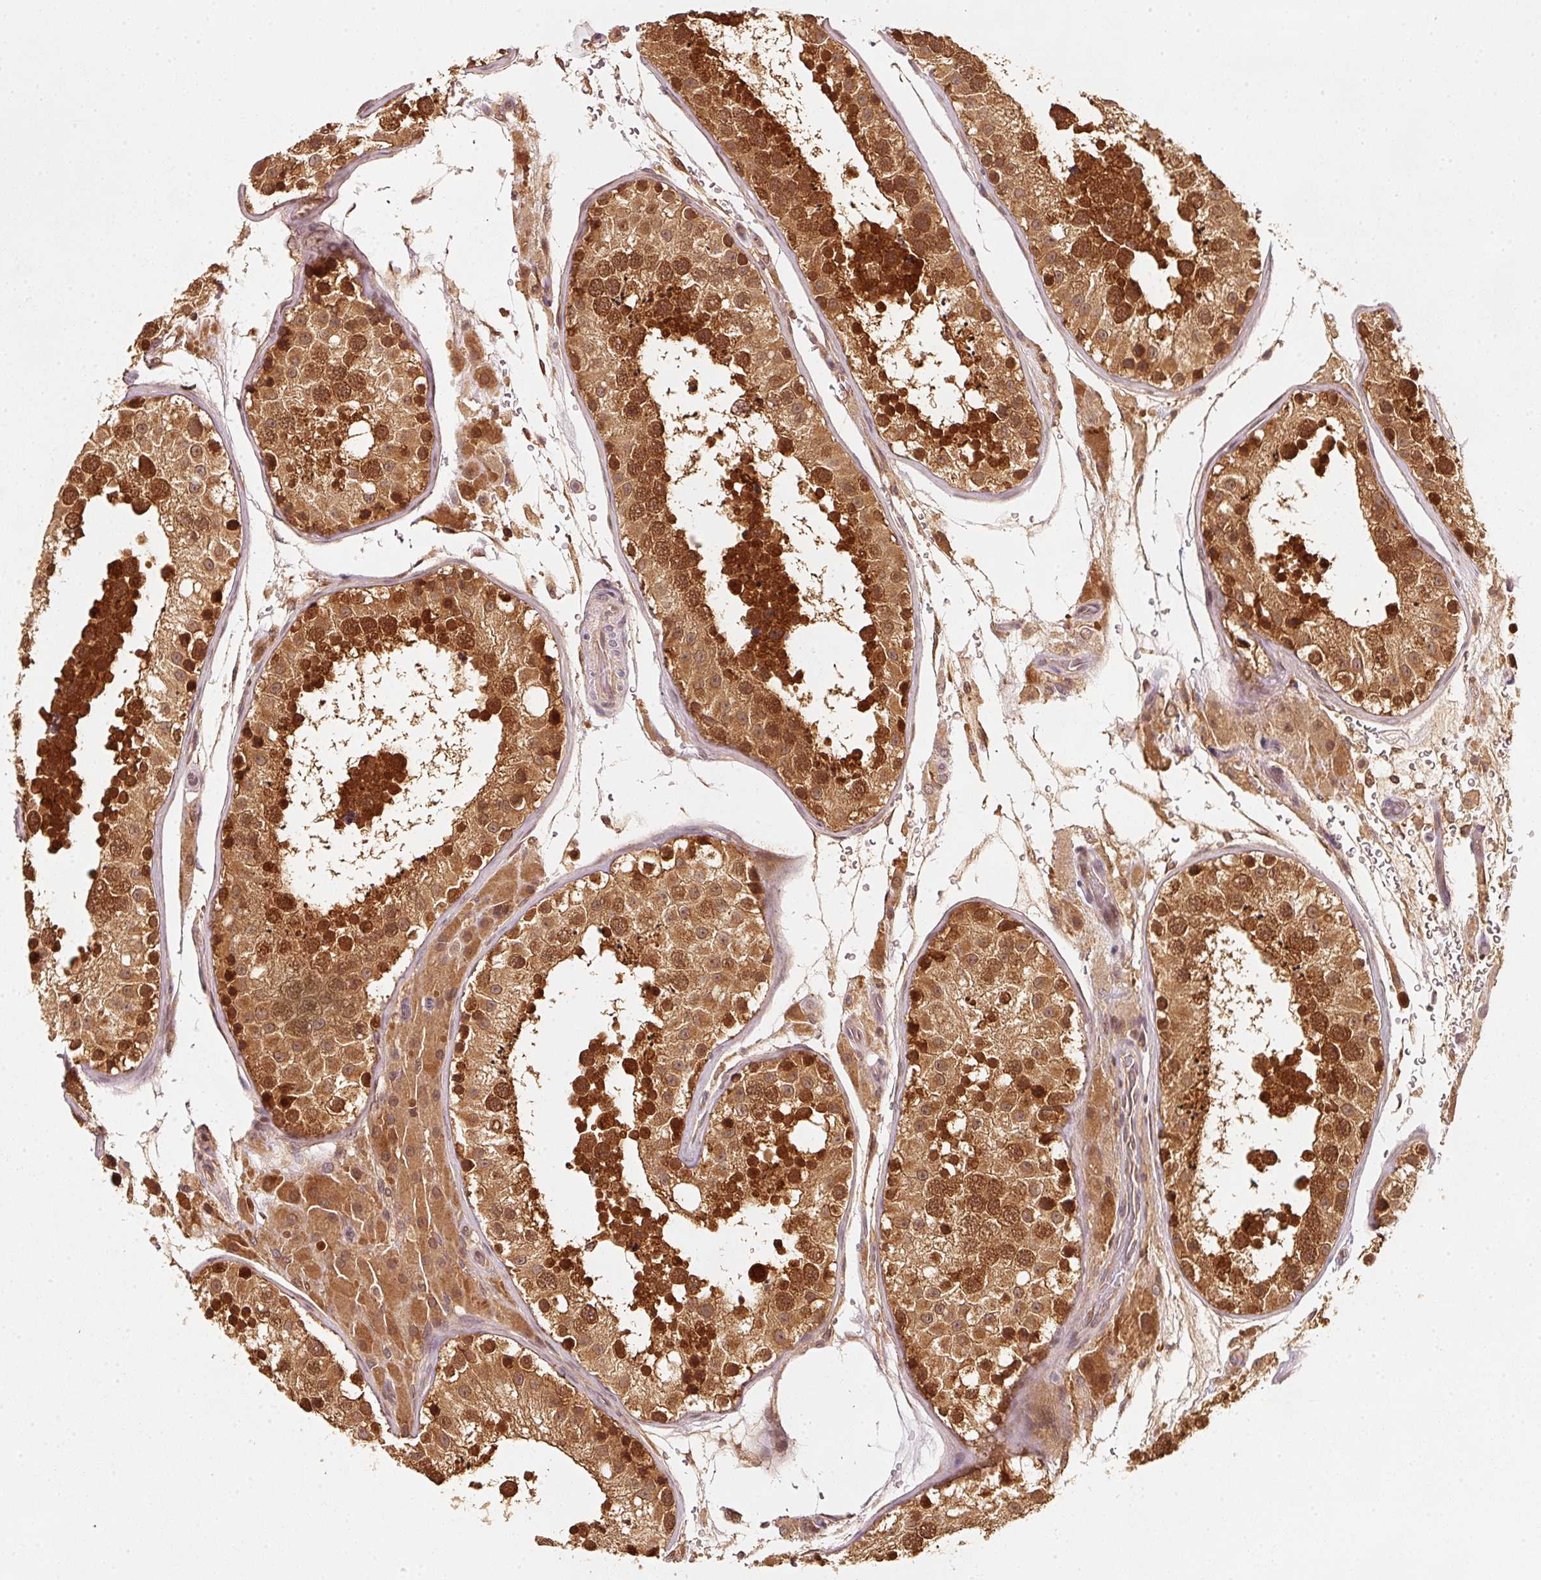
{"staining": {"intensity": "strong", "quantity": ">75%", "location": "cytoplasmic/membranous,nuclear"}, "tissue": "testis", "cell_type": "Cells in seminiferous ducts", "image_type": "normal", "snomed": [{"axis": "morphology", "description": "Normal tissue, NOS"}, {"axis": "topography", "description": "Testis"}], "caption": "Protein staining exhibits strong cytoplasmic/membranous,nuclear expression in about >75% of cells in seminiferous ducts in normal testis.", "gene": "RRAS2", "patient": {"sex": "male", "age": 26}}